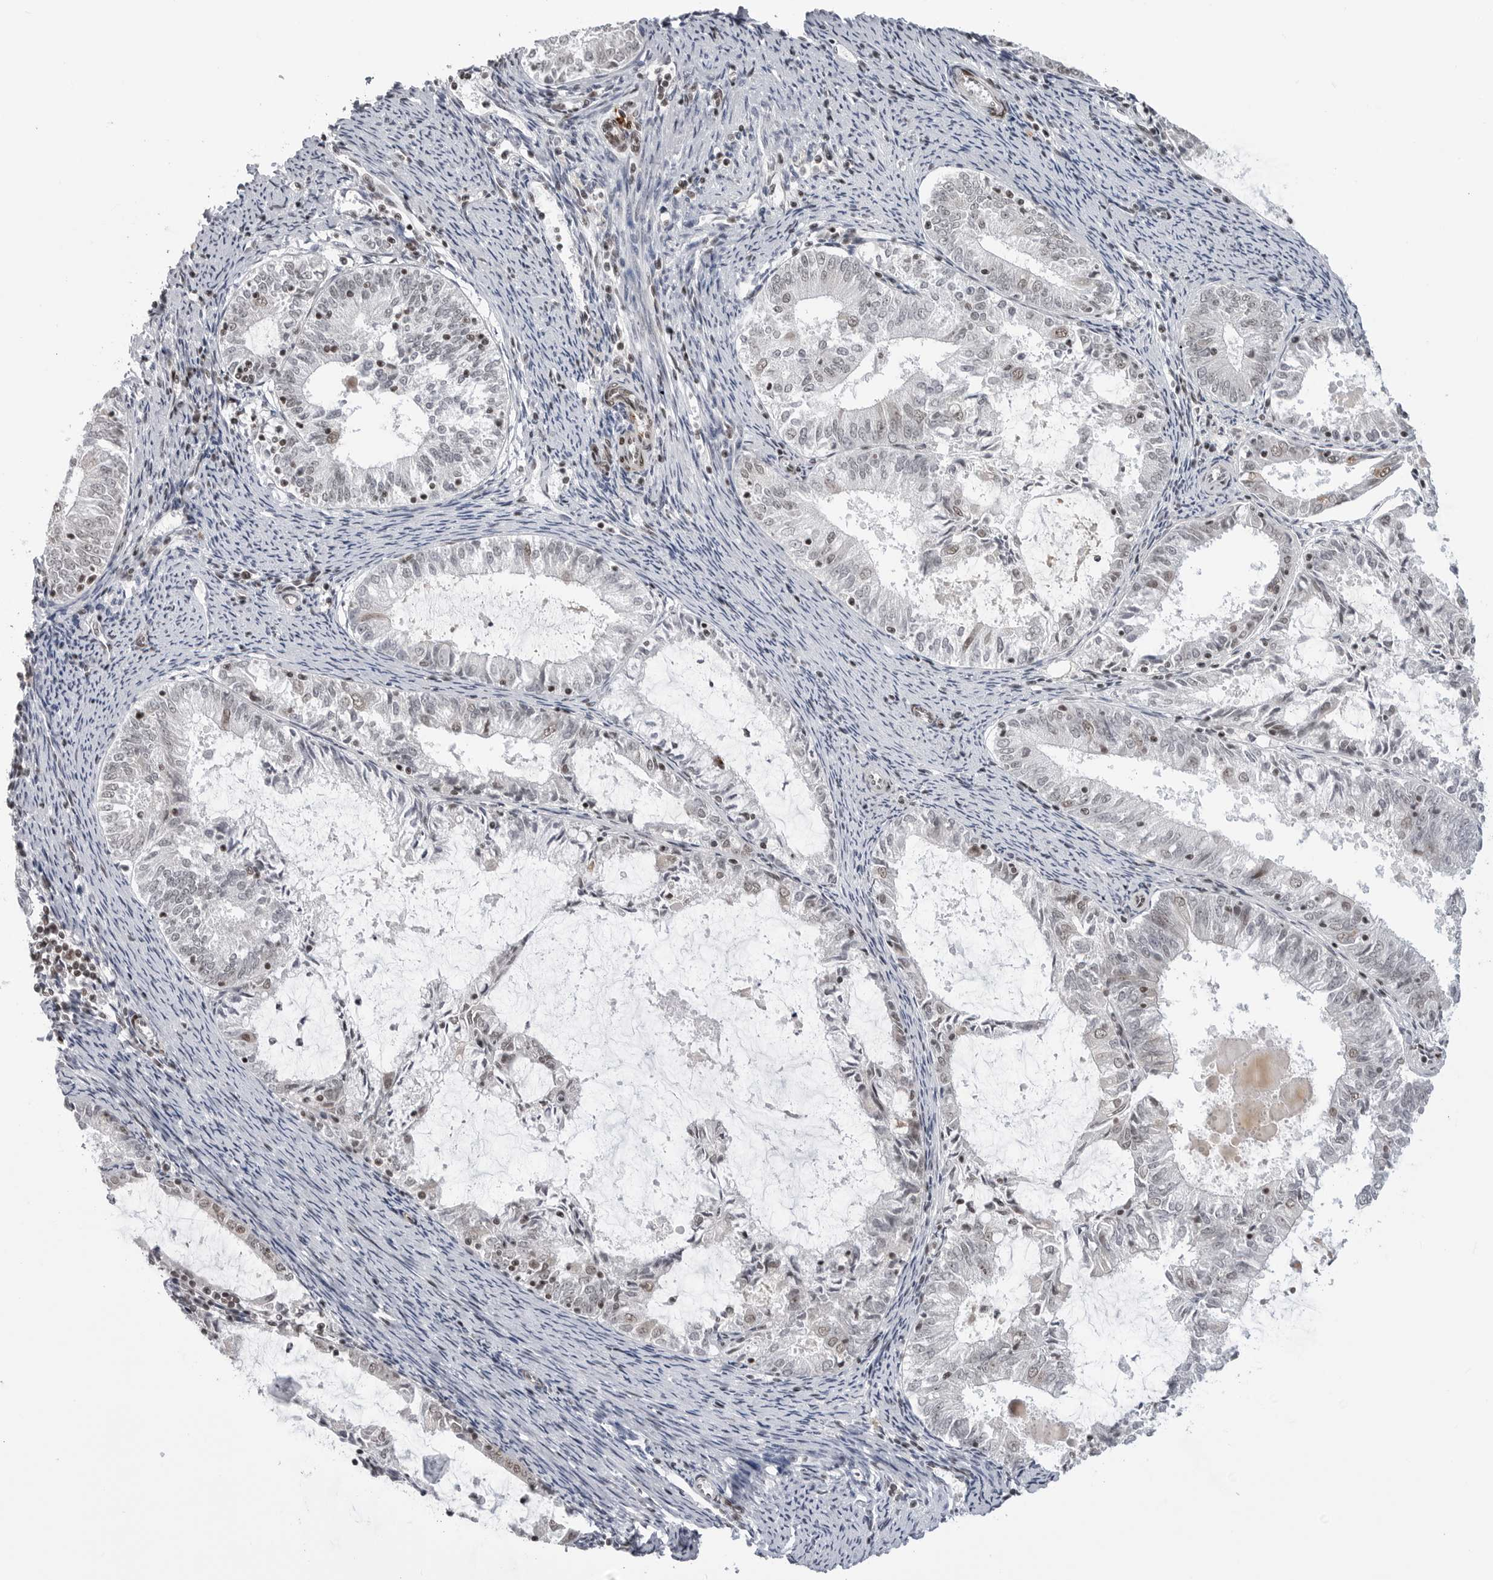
{"staining": {"intensity": "negative", "quantity": "none", "location": "none"}, "tissue": "endometrial cancer", "cell_type": "Tumor cells", "image_type": "cancer", "snomed": [{"axis": "morphology", "description": "Adenocarcinoma, NOS"}, {"axis": "topography", "description": "Endometrium"}], "caption": "This is an immunohistochemistry histopathology image of human adenocarcinoma (endometrial). There is no positivity in tumor cells.", "gene": "TRIM66", "patient": {"sex": "female", "age": 57}}